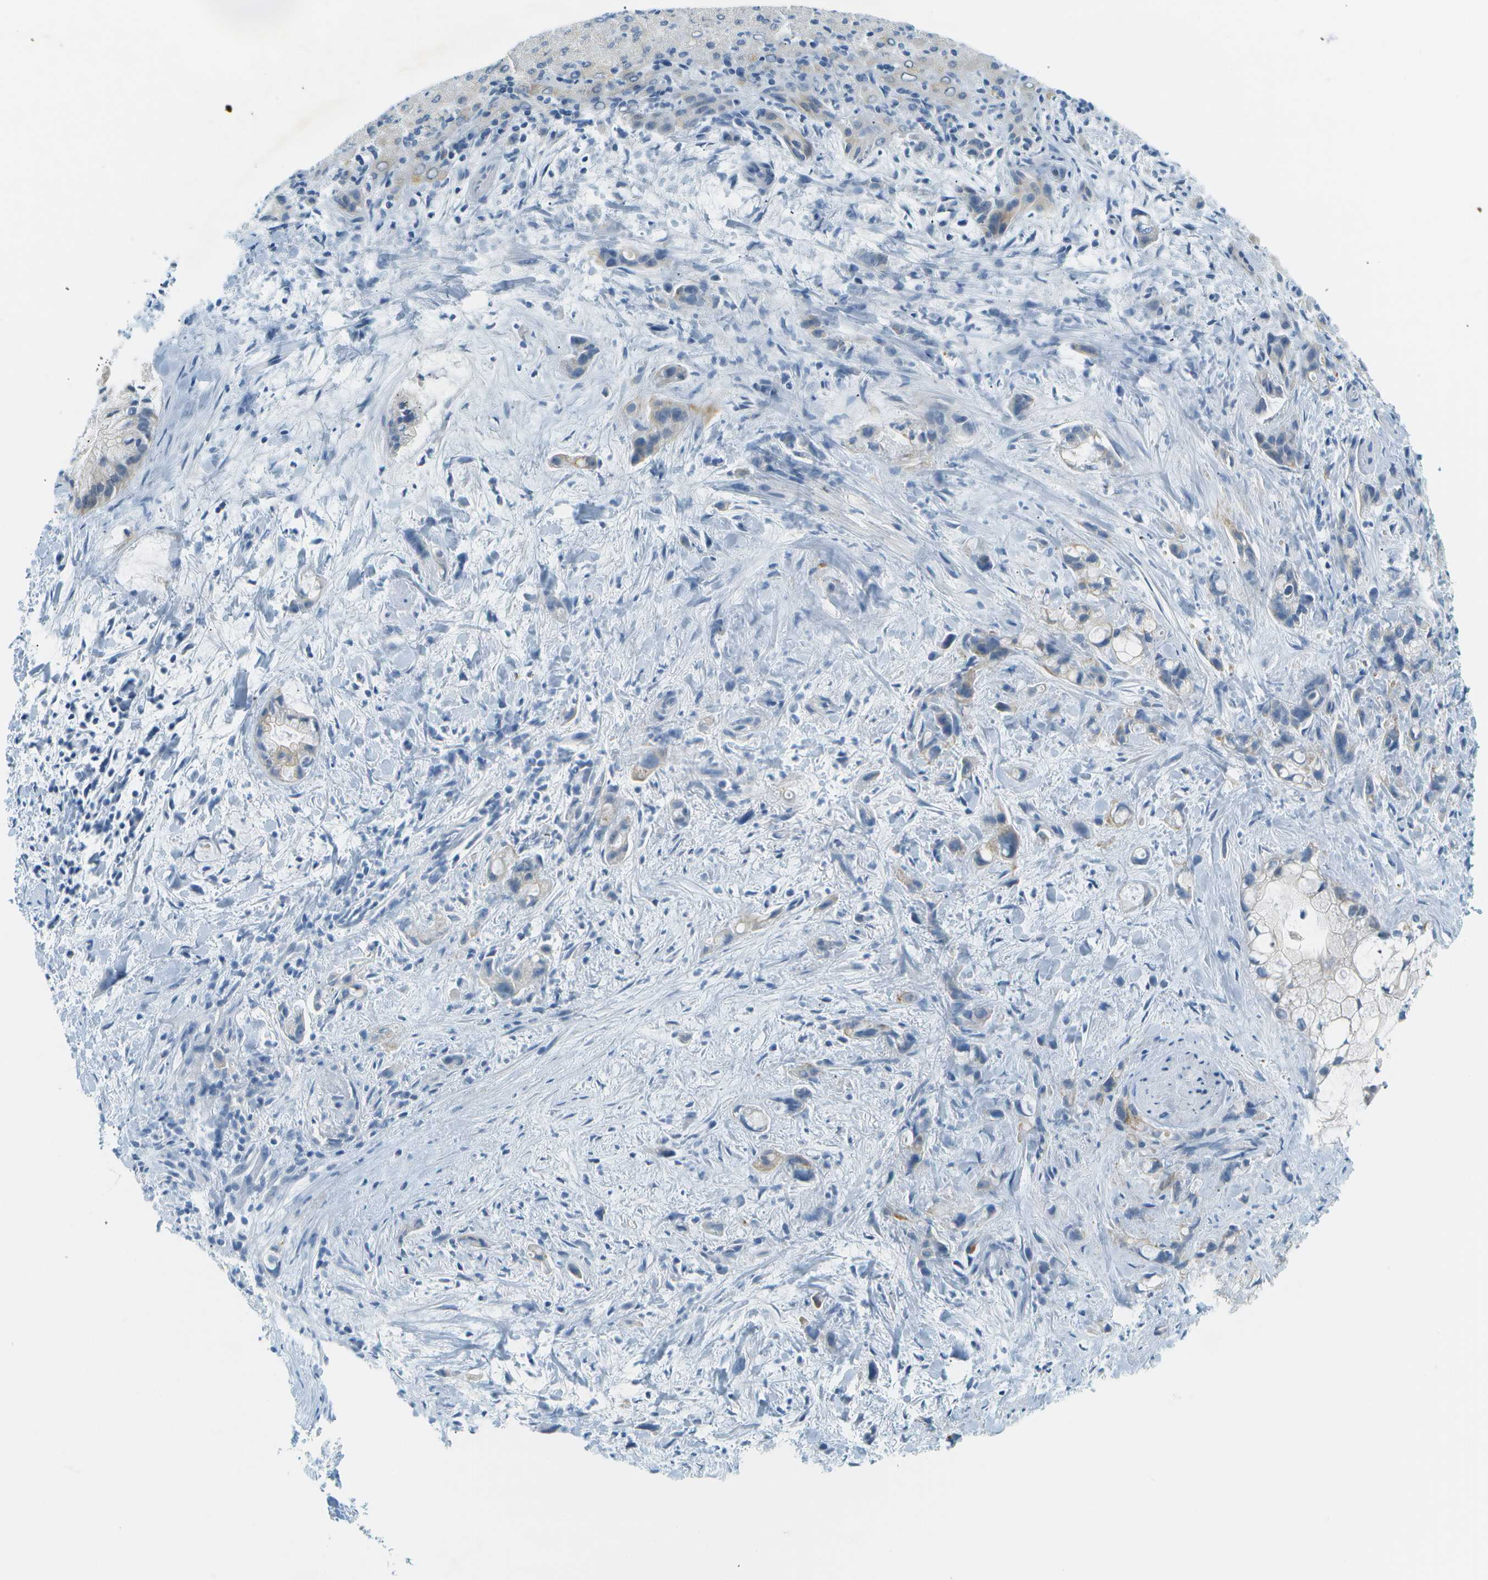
{"staining": {"intensity": "negative", "quantity": "none", "location": "none"}, "tissue": "liver cancer", "cell_type": "Tumor cells", "image_type": "cancer", "snomed": [{"axis": "morphology", "description": "Cholangiocarcinoma"}, {"axis": "topography", "description": "Liver"}], "caption": "Cholangiocarcinoma (liver) stained for a protein using IHC displays no staining tumor cells.", "gene": "SMYD5", "patient": {"sex": "female", "age": 72}}